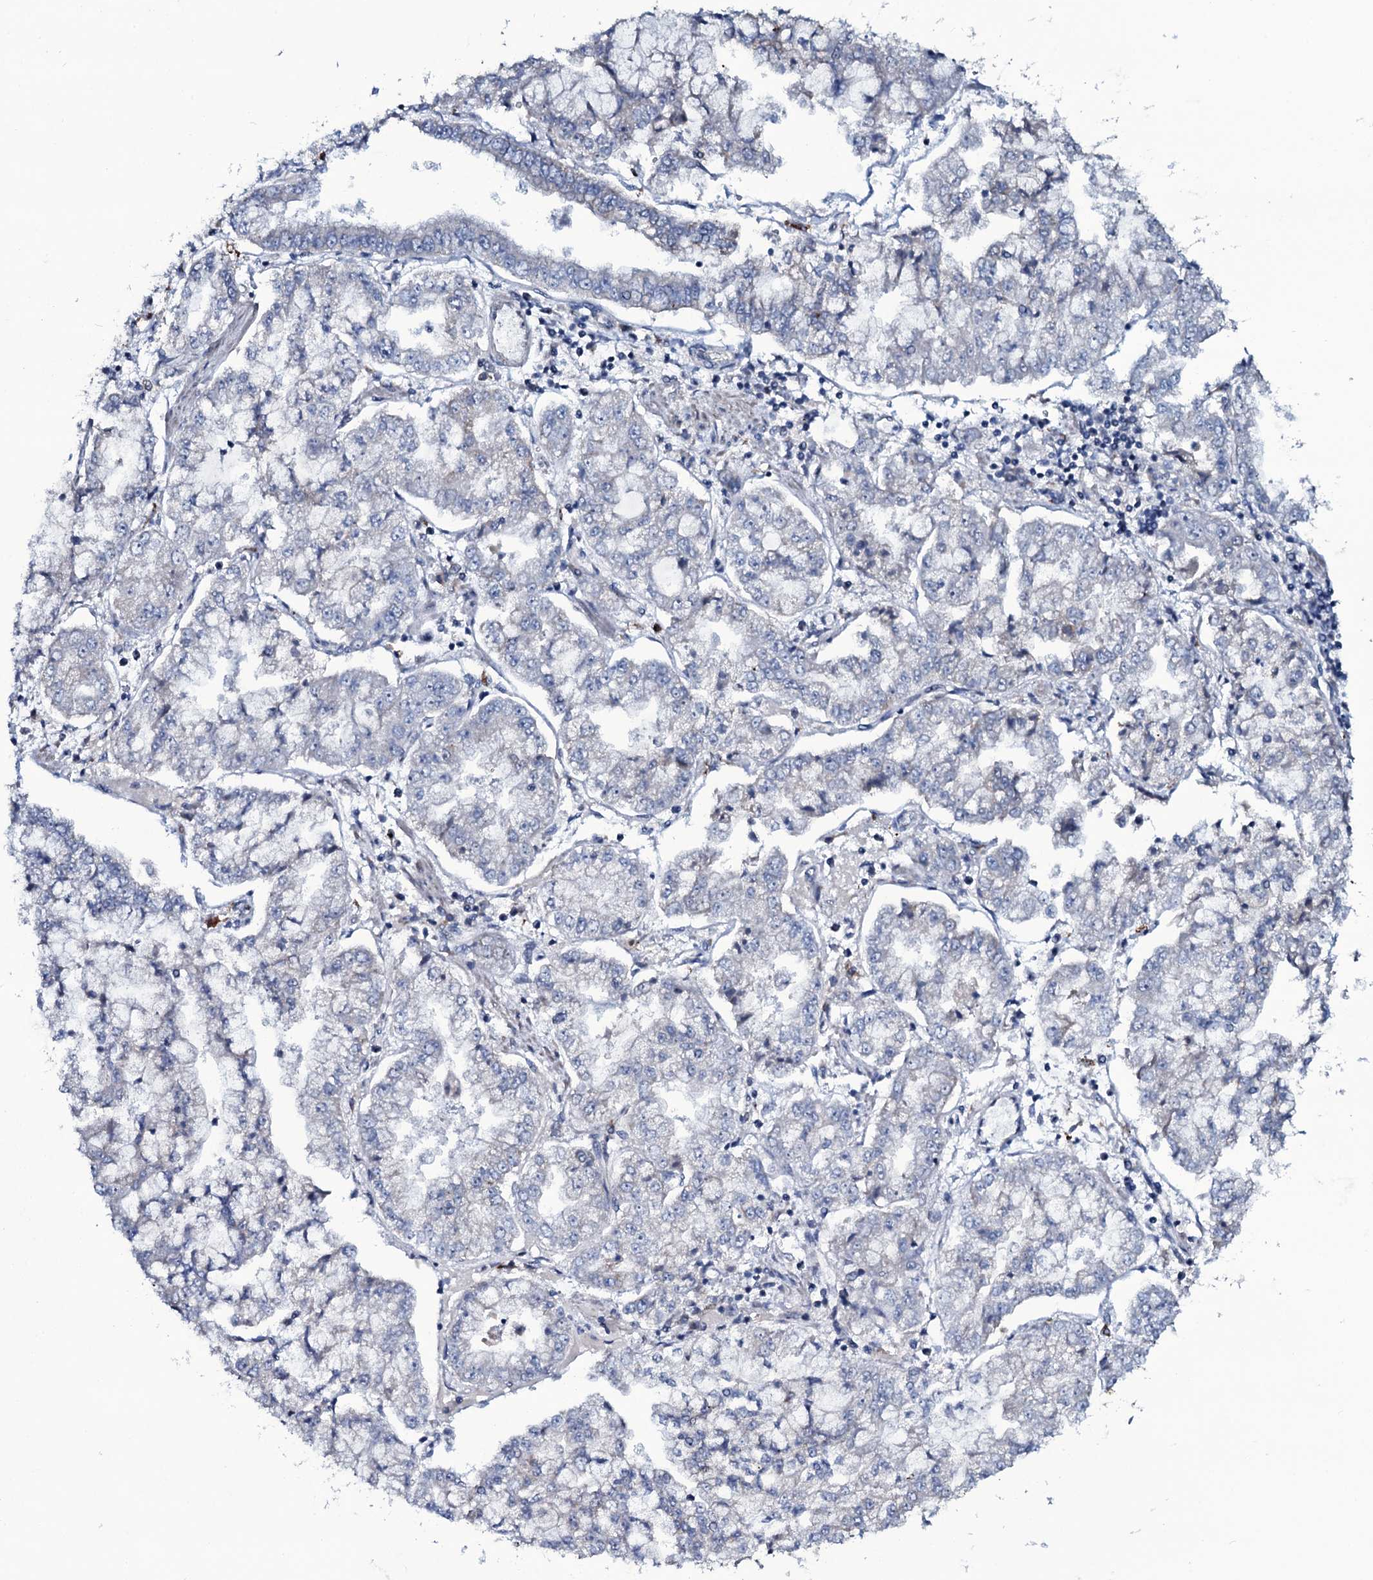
{"staining": {"intensity": "negative", "quantity": "none", "location": "none"}, "tissue": "stomach cancer", "cell_type": "Tumor cells", "image_type": "cancer", "snomed": [{"axis": "morphology", "description": "Adenocarcinoma, NOS"}, {"axis": "topography", "description": "Stomach"}], "caption": "DAB immunohistochemical staining of stomach cancer (adenocarcinoma) reveals no significant staining in tumor cells.", "gene": "ZMIZ2", "patient": {"sex": "male", "age": 76}}